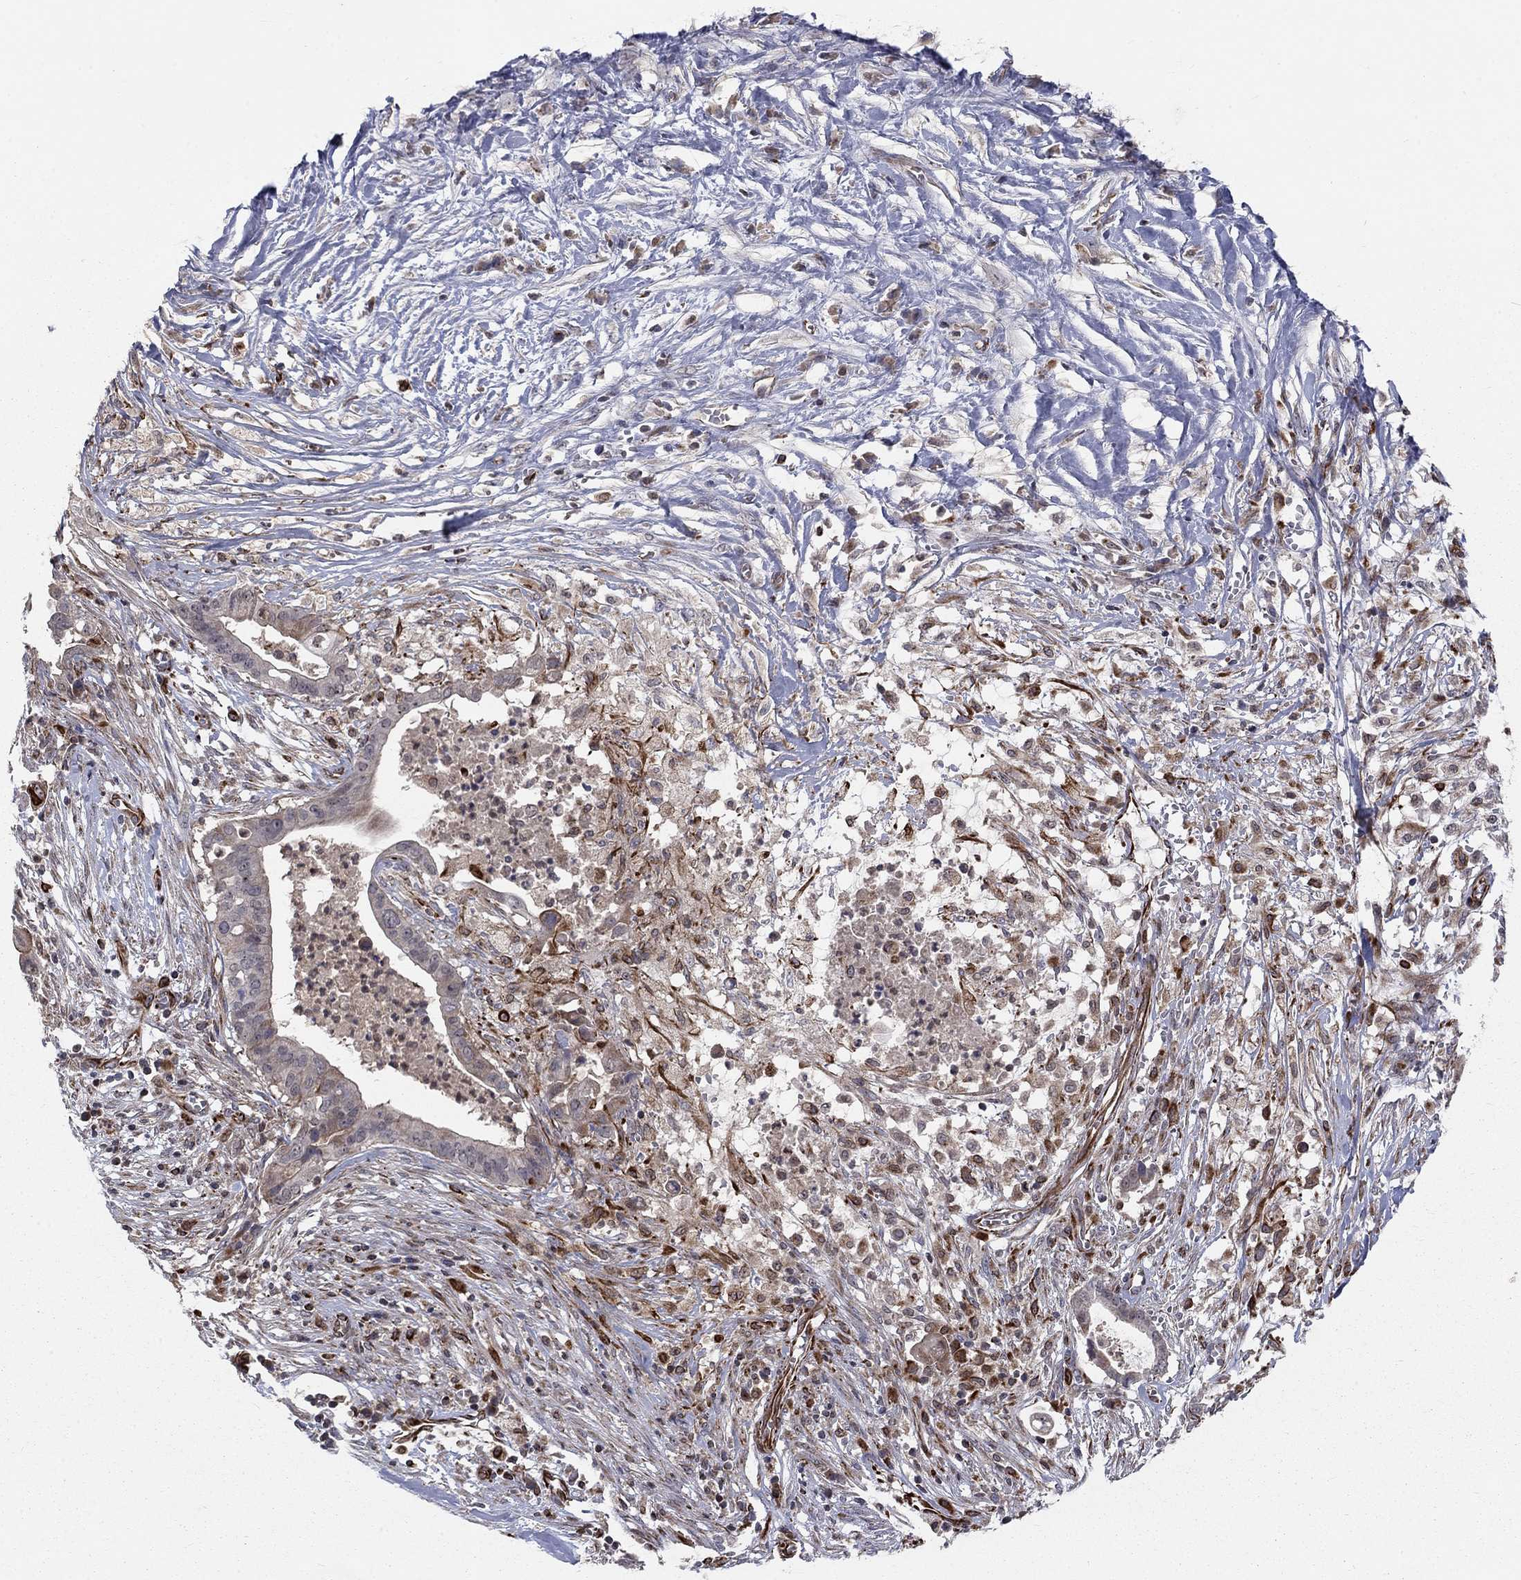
{"staining": {"intensity": "weak", "quantity": "25%-75%", "location": "cytoplasmic/membranous"}, "tissue": "pancreatic cancer", "cell_type": "Tumor cells", "image_type": "cancer", "snomed": [{"axis": "morphology", "description": "Adenocarcinoma, NOS"}, {"axis": "topography", "description": "Pancreas"}], "caption": "This photomicrograph reveals pancreatic cancer stained with IHC to label a protein in brown. The cytoplasmic/membranous of tumor cells show weak positivity for the protein. Nuclei are counter-stained blue.", "gene": "MSRA", "patient": {"sex": "male", "age": 61}}